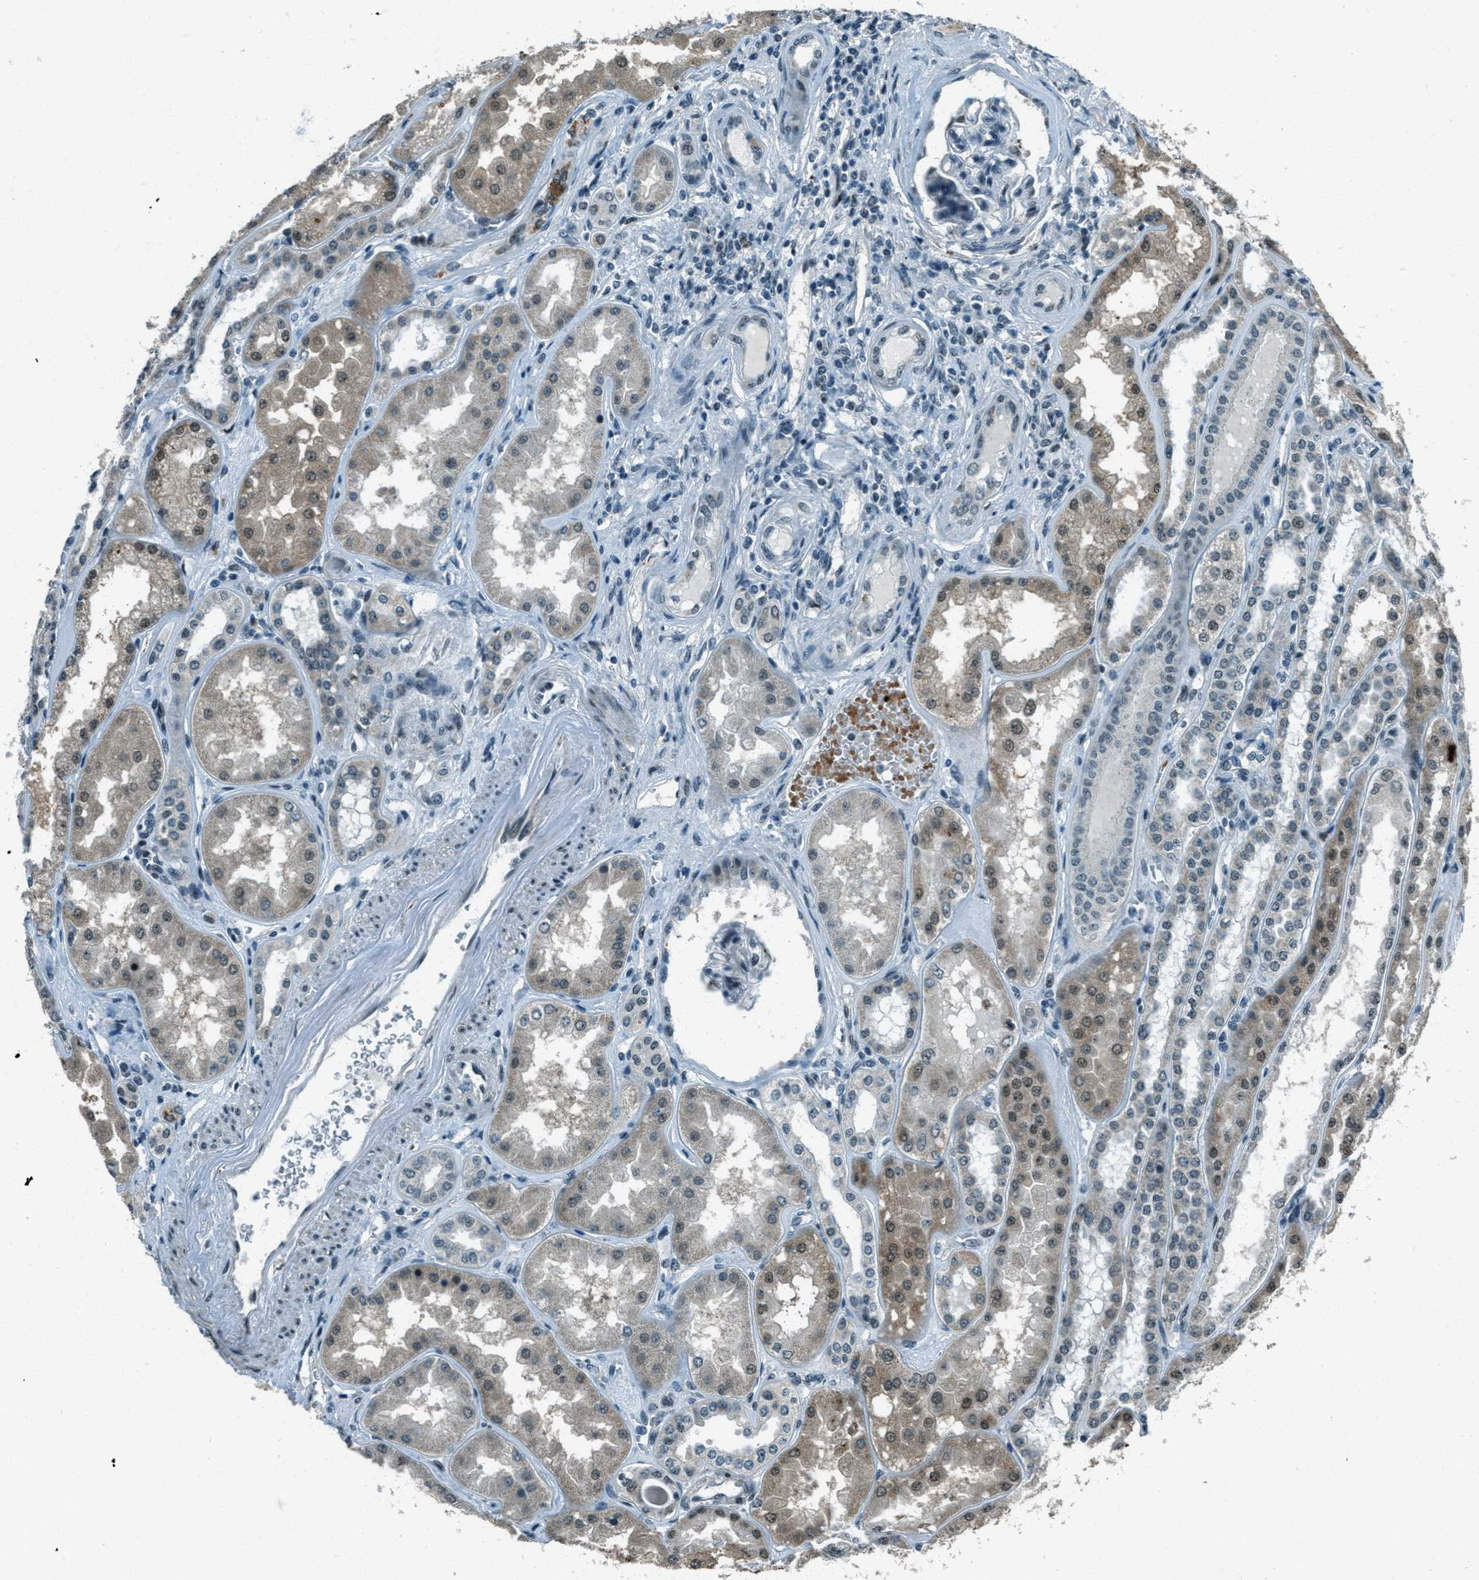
{"staining": {"intensity": "moderate", "quantity": "<25%", "location": "nuclear"}, "tissue": "kidney", "cell_type": "Cells in glomeruli", "image_type": "normal", "snomed": [{"axis": "morphology", "description": "Normal tissue, NOS"}, {"axis": "topography", "description": "Kidney"}], "caption": "Immunohistochemical staining of unremarkable kidney shows <25% levels of moderate nuclear protein staining in approximately <25% of cells in glomeruli.", "gene": "TARDBP", "patient": {"sex": "female", "age": 56}}